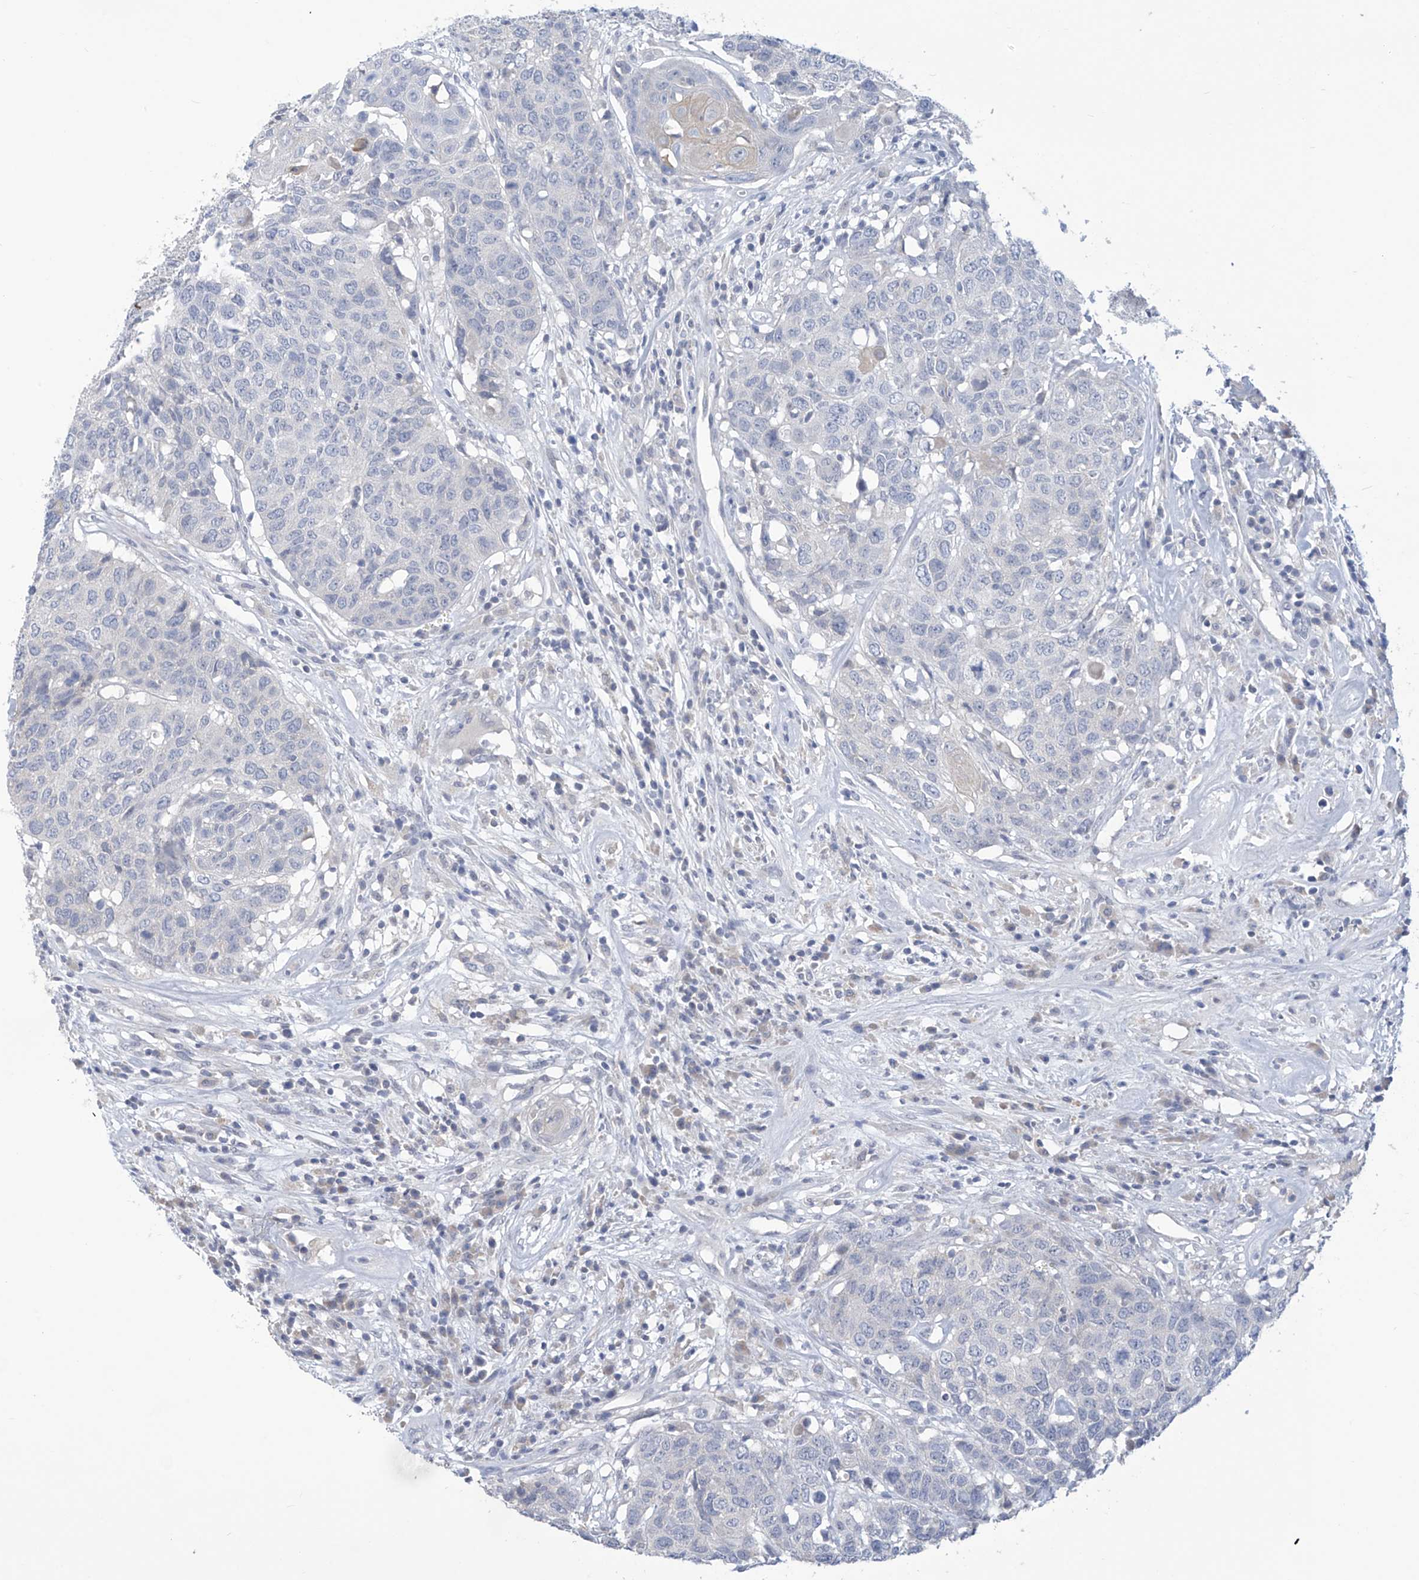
{"staining": {"intensity": "negative", "quantity": "none", "location": "none"}, "tissue": "head and neck cancer", "cell_type": "Tumor cells", "image_type": "cancer", "snomed": [{"axis": "morphology", "description": "Squamous cell carcinoma, NOS"}, {"axis": "topography", "description": "Head-Neck"}], "caption": "Immunohistochemistry (IHC) image of squamous cell carcinoma (head and neck) stained for a protein (brown), which exhibits no positivity in tumor cells. (Immunohistochemistry (IHC), brightfield microscopy, high magnification).", "gene": "IBA57", "patient": {"sex": "male", "age": 66}}